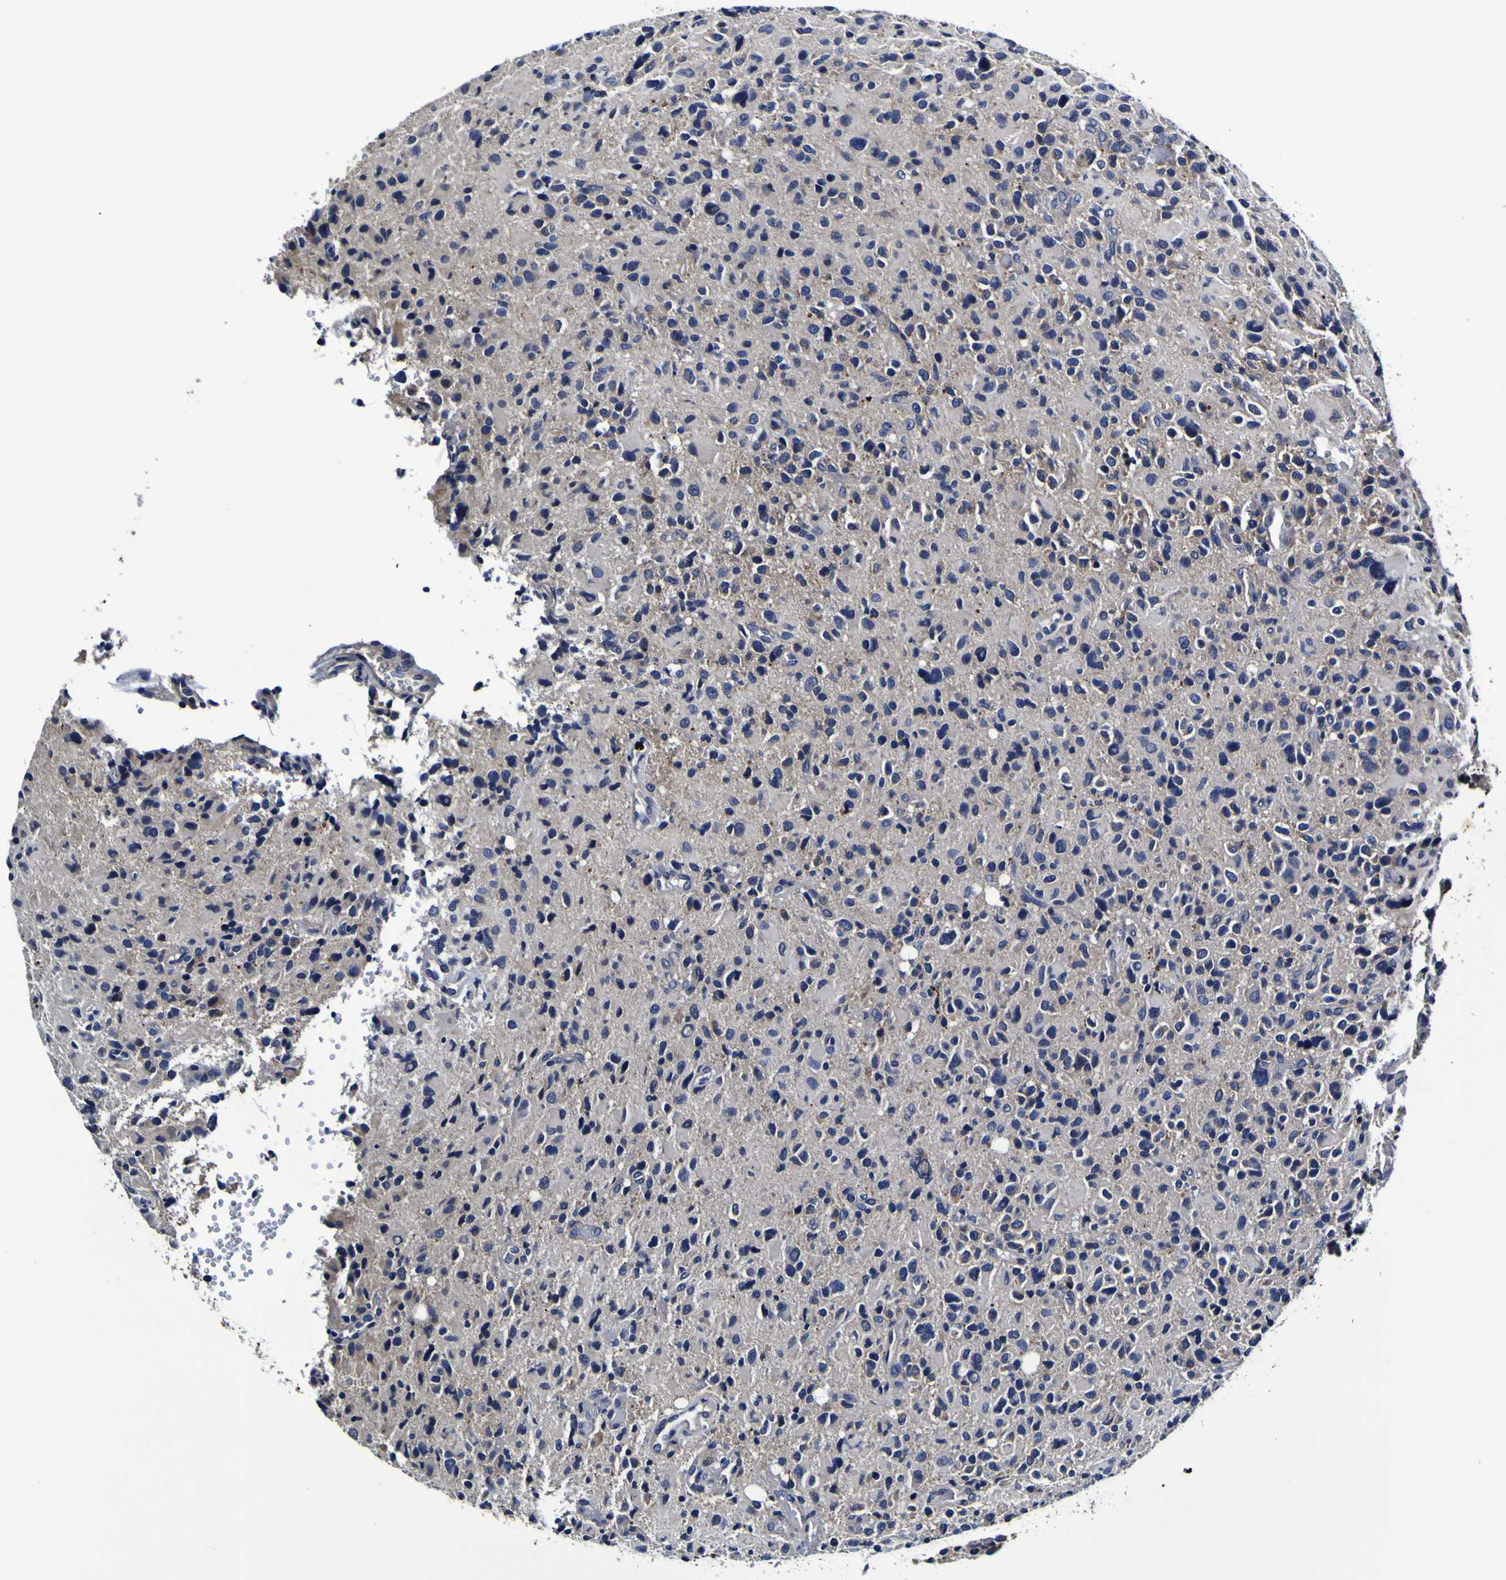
{"staining": {"intensity": "negative", "quantity": "none", "location": "none"}, "tissue": "glioma", "cell_type": "Tumor cells", "image_type": "cancer", "snomed": [{"axis": "morphology", "description": "Glioma, malignant, High grade"}, {"axis": "topography", "description": "Brain"}], "caption": "Immunohistochemical staining of malignant high-grade glioma shows no significant positivity in tumor cells.", "gene": "PANK4", "patient": {"sex": "male", "age": 48}}